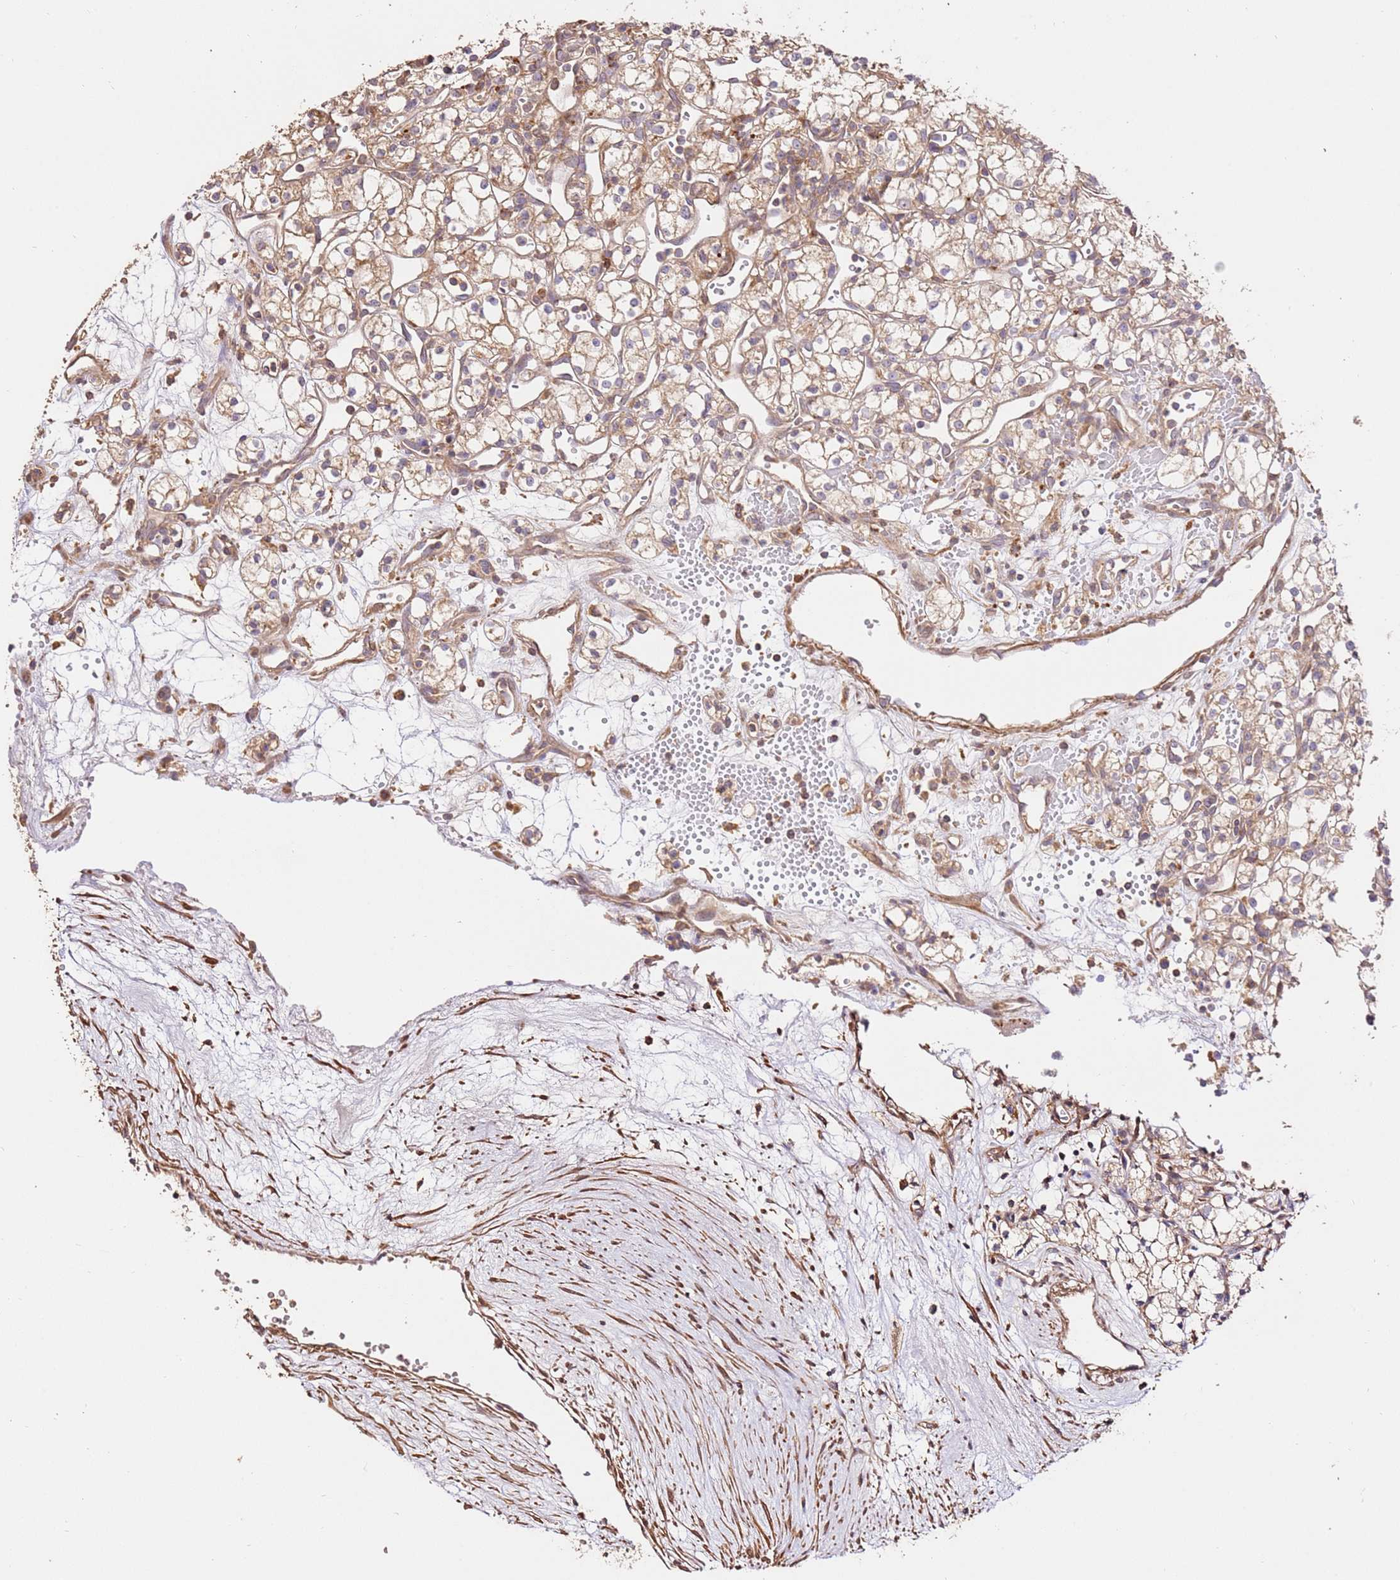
{"staining": {"intensity": "weak", "quantity": ">75%", "location": "cytoplasmic/membranous"}, "tissue": "renal cancer", "cell_type": "Tumor cells", "image_type": "cancer", "snomed": [{"axis": "morphology", "description": "Adenocarcinoma, NOS"}, {"axis": "topography", "description": "Kidney"}], "caption": "Protein expression analysis of human adenocarcinoma (renal) reveals weak cytoplasmic/membranous expression in approximately >75% of tumor cells.", "gene": "CEP55", "patient": {"sex": "male", "age": 59}}